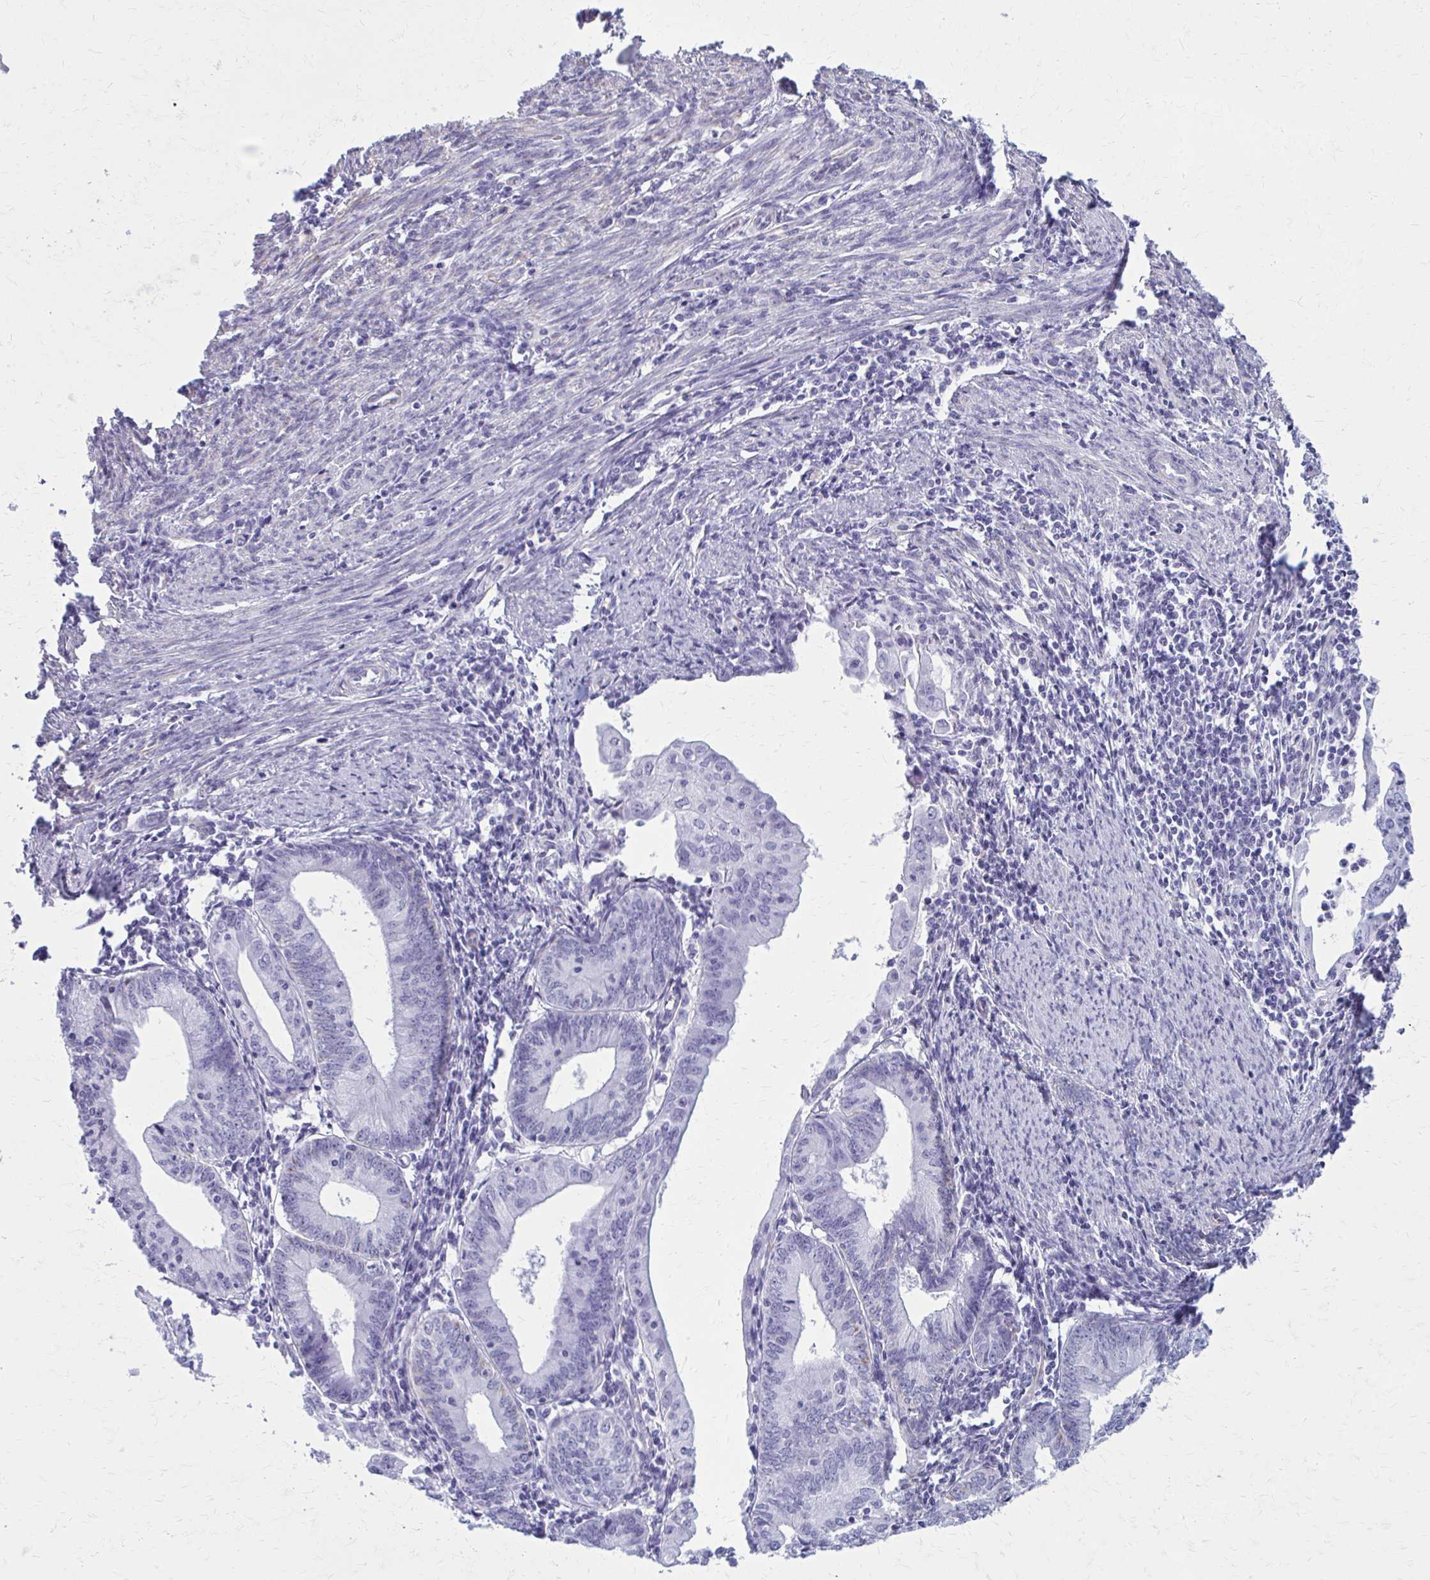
{"staining": {"intensity": "negative", "quantity": "none", "location": "none"}, "tissue": "endometrial cancer", "cell_type": "Tumor cells", "image_type": "cancer", "snomed": [{"axis": "morphology", "description": "Adenocarcinoma, NOS"}, {"axis": "topography", "description": "Endometrium"}], "caption": "DAB immunohistochemical staining of human endometrial cancer displays no significant expression in tumor cells.", "gene": "GFAP", "patient": {"sex": "female", "age": 60}}